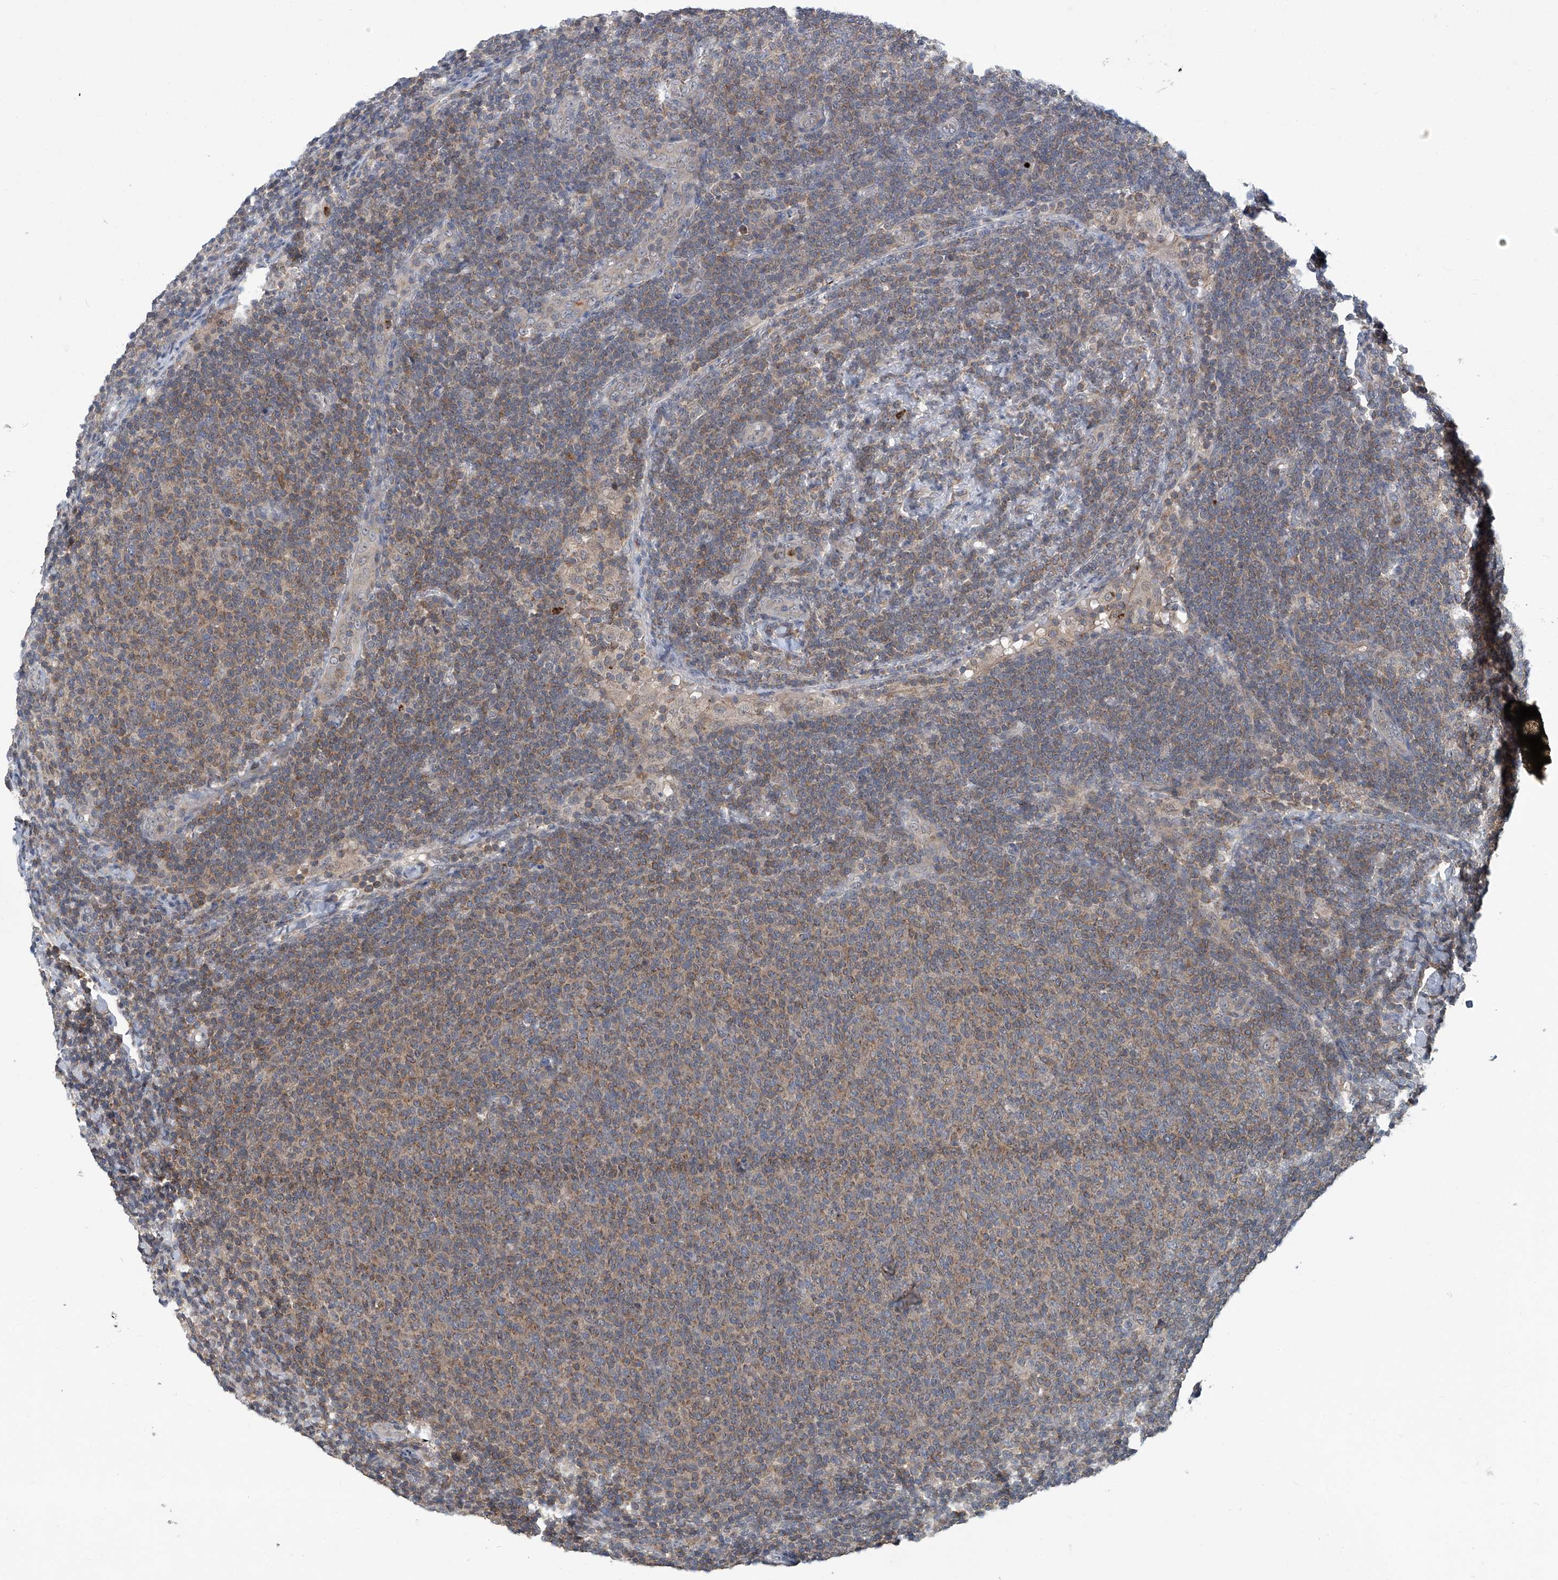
{"staining": {"intensity": "weak", "quantity": ">75%", "location": "cytoplasmic/membranous"}, "tissue": "lymphoma", "cell_type": "Tumor cells", "image_type": "cancer", "snomed": [{"axis": "morphology", "description": "Malignant lymphoma, non-Hodgkin's type, Low grade"}, {"axis": "topography", "description": "Lymph node"}], "caption": "Tumor cells show low levels of weak cytoplasmic/membranous positivity in about >75% of cells in human malignant lymphoma, non-Hodgkin's type (low-grade).", "gene": "AKNAD1", "patient": {"sex": "male", "age": 66}}